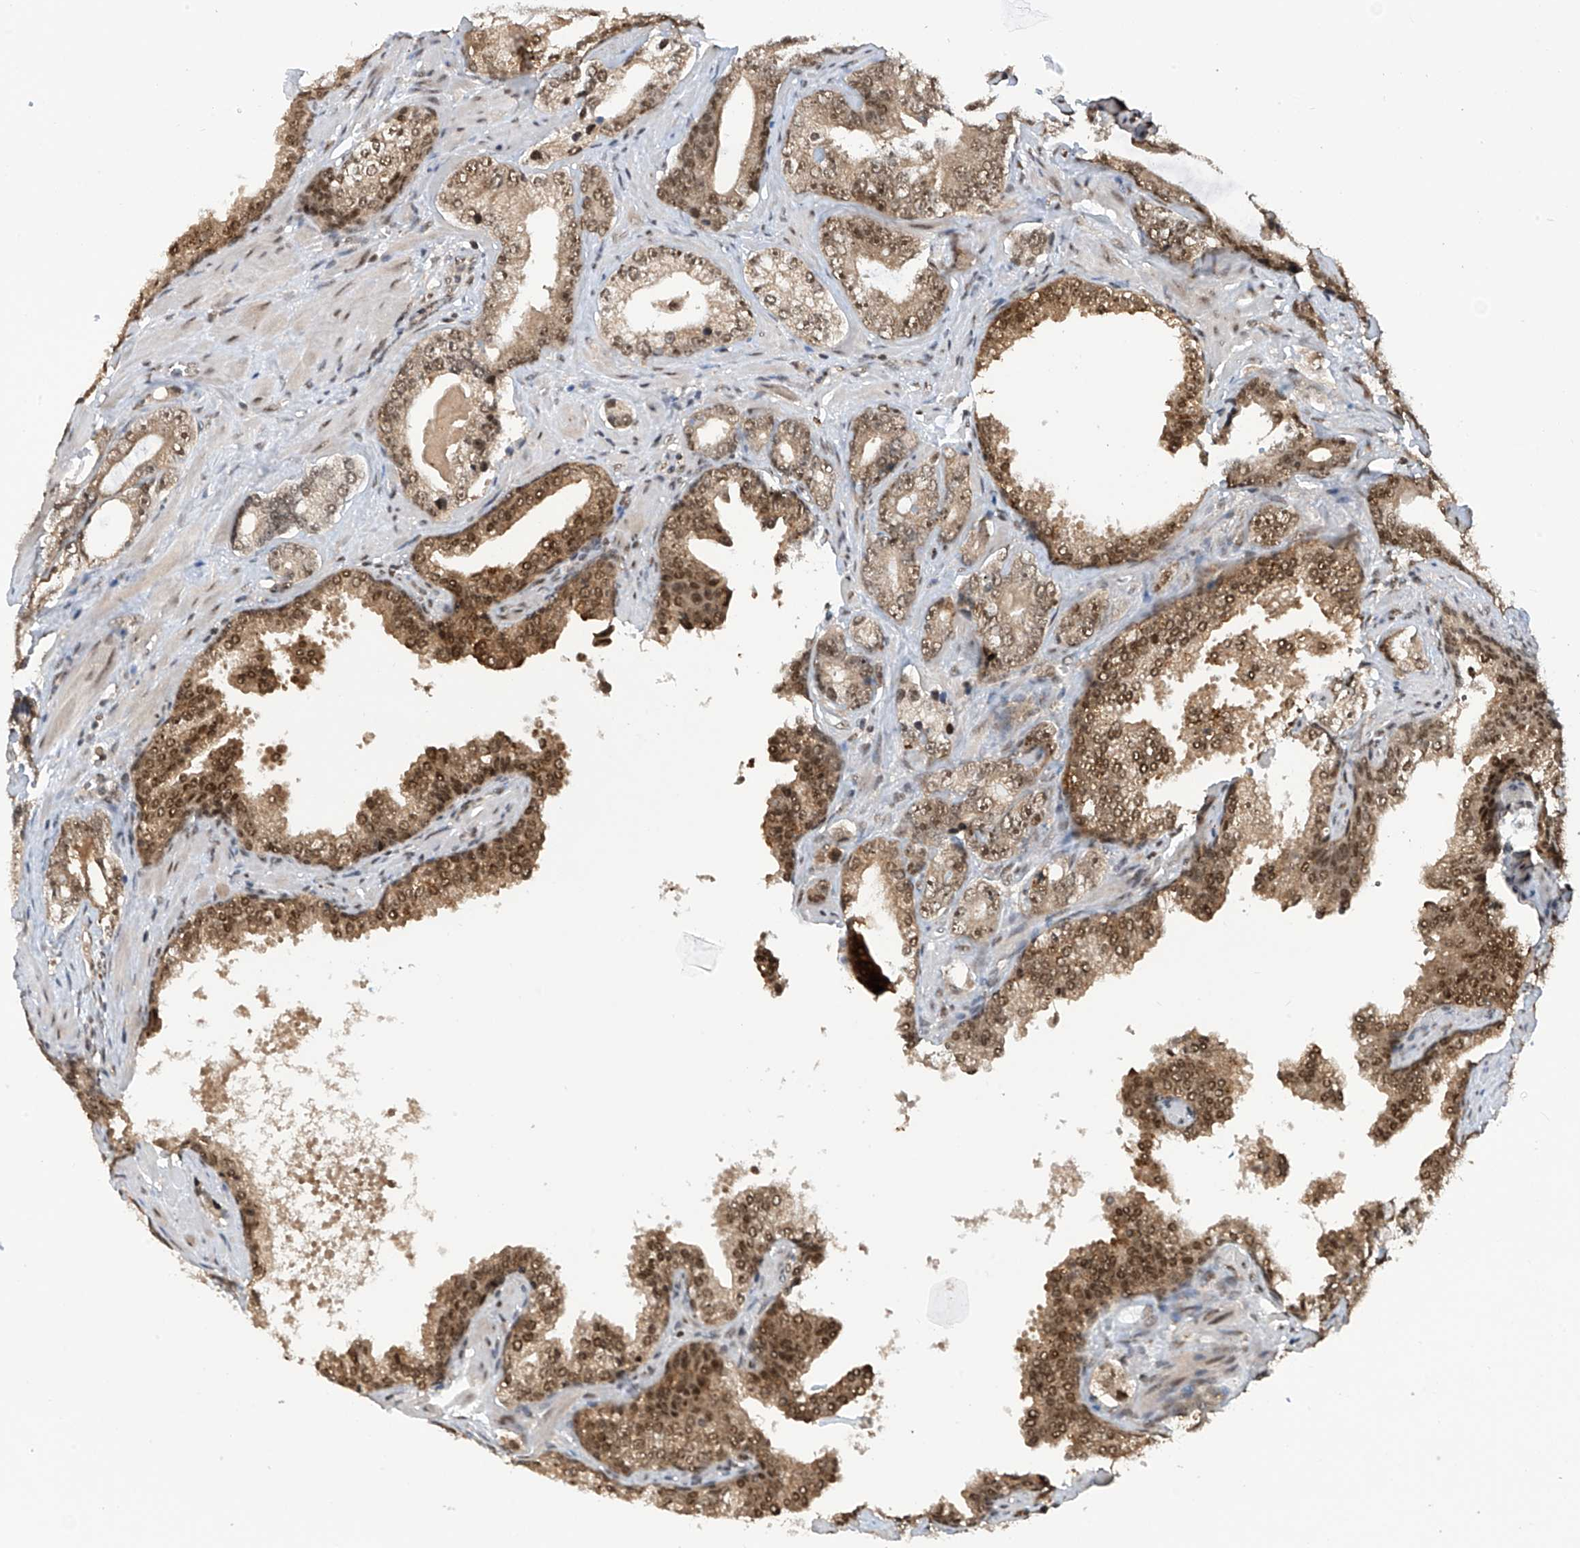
{"staining": {"intensity": "moderate", "quantity": ">75%", "location": "cytoplasmic/membranous,nuclear"}, "tissue": "prostate cancer", "cell_type": "Tumor cells", "image_type": "cancer", "snomed": [{"axis": "morphology", "description": "Adenocarcinoma, High grade"}, {"axis": "topography", "description": "Prostate"}], "caption": "Protein staining of adenocarcinoma (high-grade) (prostate) tissue shows moderate cytoplasmic/membranous and nuclear expression in about >75% of tumor cells.", "gene": "RPAIN", "patient": {"sex": "male", "age": 62}}